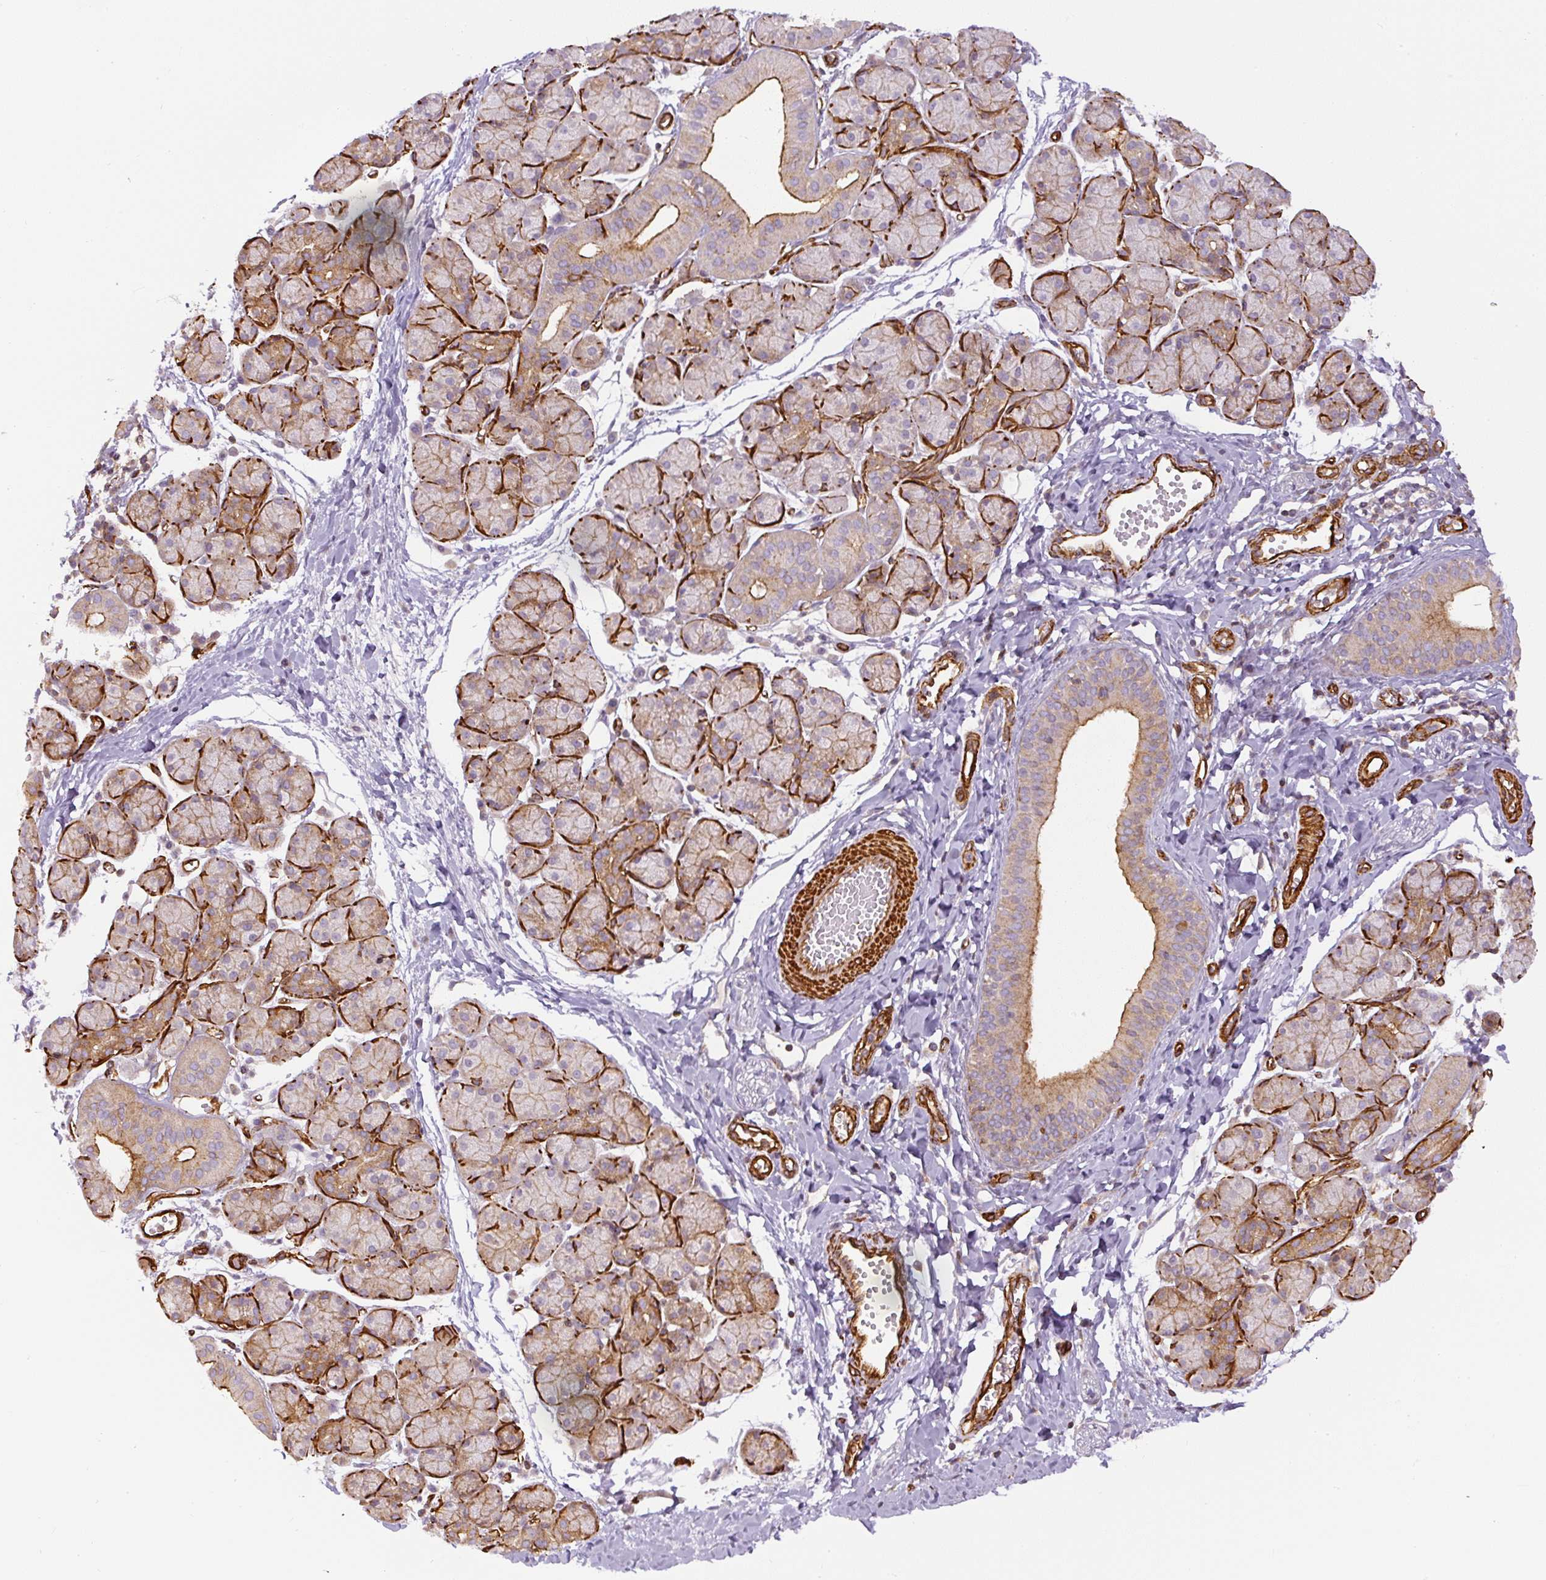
{"staining": {"intensity": "moderate", "quantity": "25%-75%", "location": "cytoplasmic/membranous"}, "tissue": "salivary gland", "cell_type": "Glandular cells", "image_type": "normal", "snomed": [{"axis": "morphology", "description": "Normal tissue, NOS"}, {"axis": "morphology", "description": "Inflammation, NOS"}, {"axis": "topography", "description": "Lymph node"}, {"axis": "topography", "description": "Salivary gland"}], "caption": "Salivary gland stained with a brown dye displays moderate cytoplasmic/membranous positive staining in about 25%-75% of glandular cells.", "gene": "MYL12A", "patient": {"sex": "male", "age": 3}}